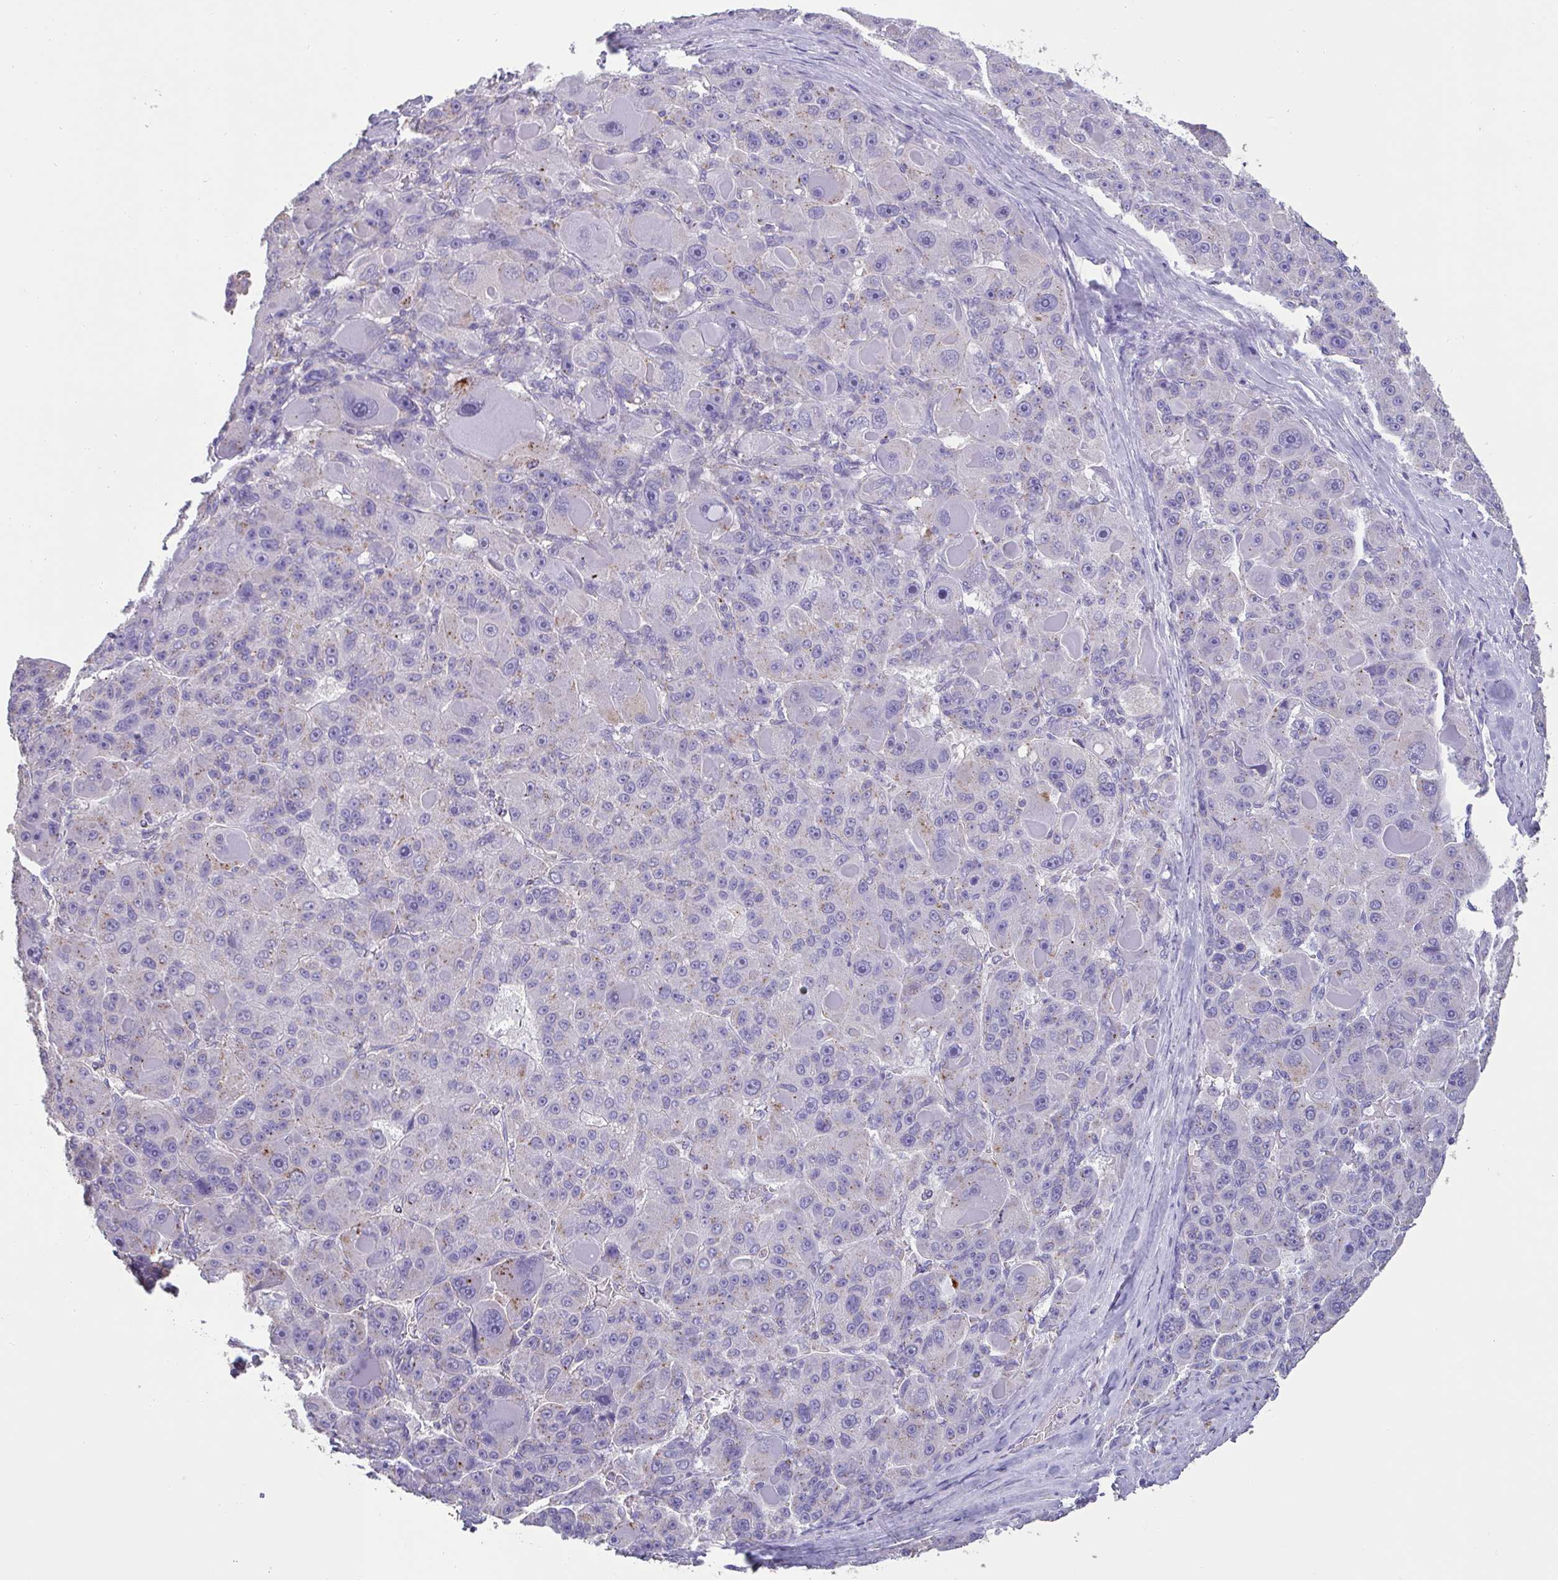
{"staining": {"intensity": "weak", "quantity": "<25%", "location": "cytoplasmic/membranous"}, "tissue": "liver cancer", "cell_type": "Tumor cells", "image_type": "cancer", "snomed": [{"axis": "morphology", "description": "Carcinoma, Hepatocellular, NOS"}, {"axis": "topography", "description": "Liver"}], "caption": "Immunohistochemistry photomicrograph of liver hepatocellular carcinoma stained for a protein (brown), which shows no expression in tumor cells. (DAB (3,3'-diaminobenzidine) immunohistochemistry (IHC), high magnification).", "gene": "CHMP5", "patient": {"sex": "male", "age": 76}}